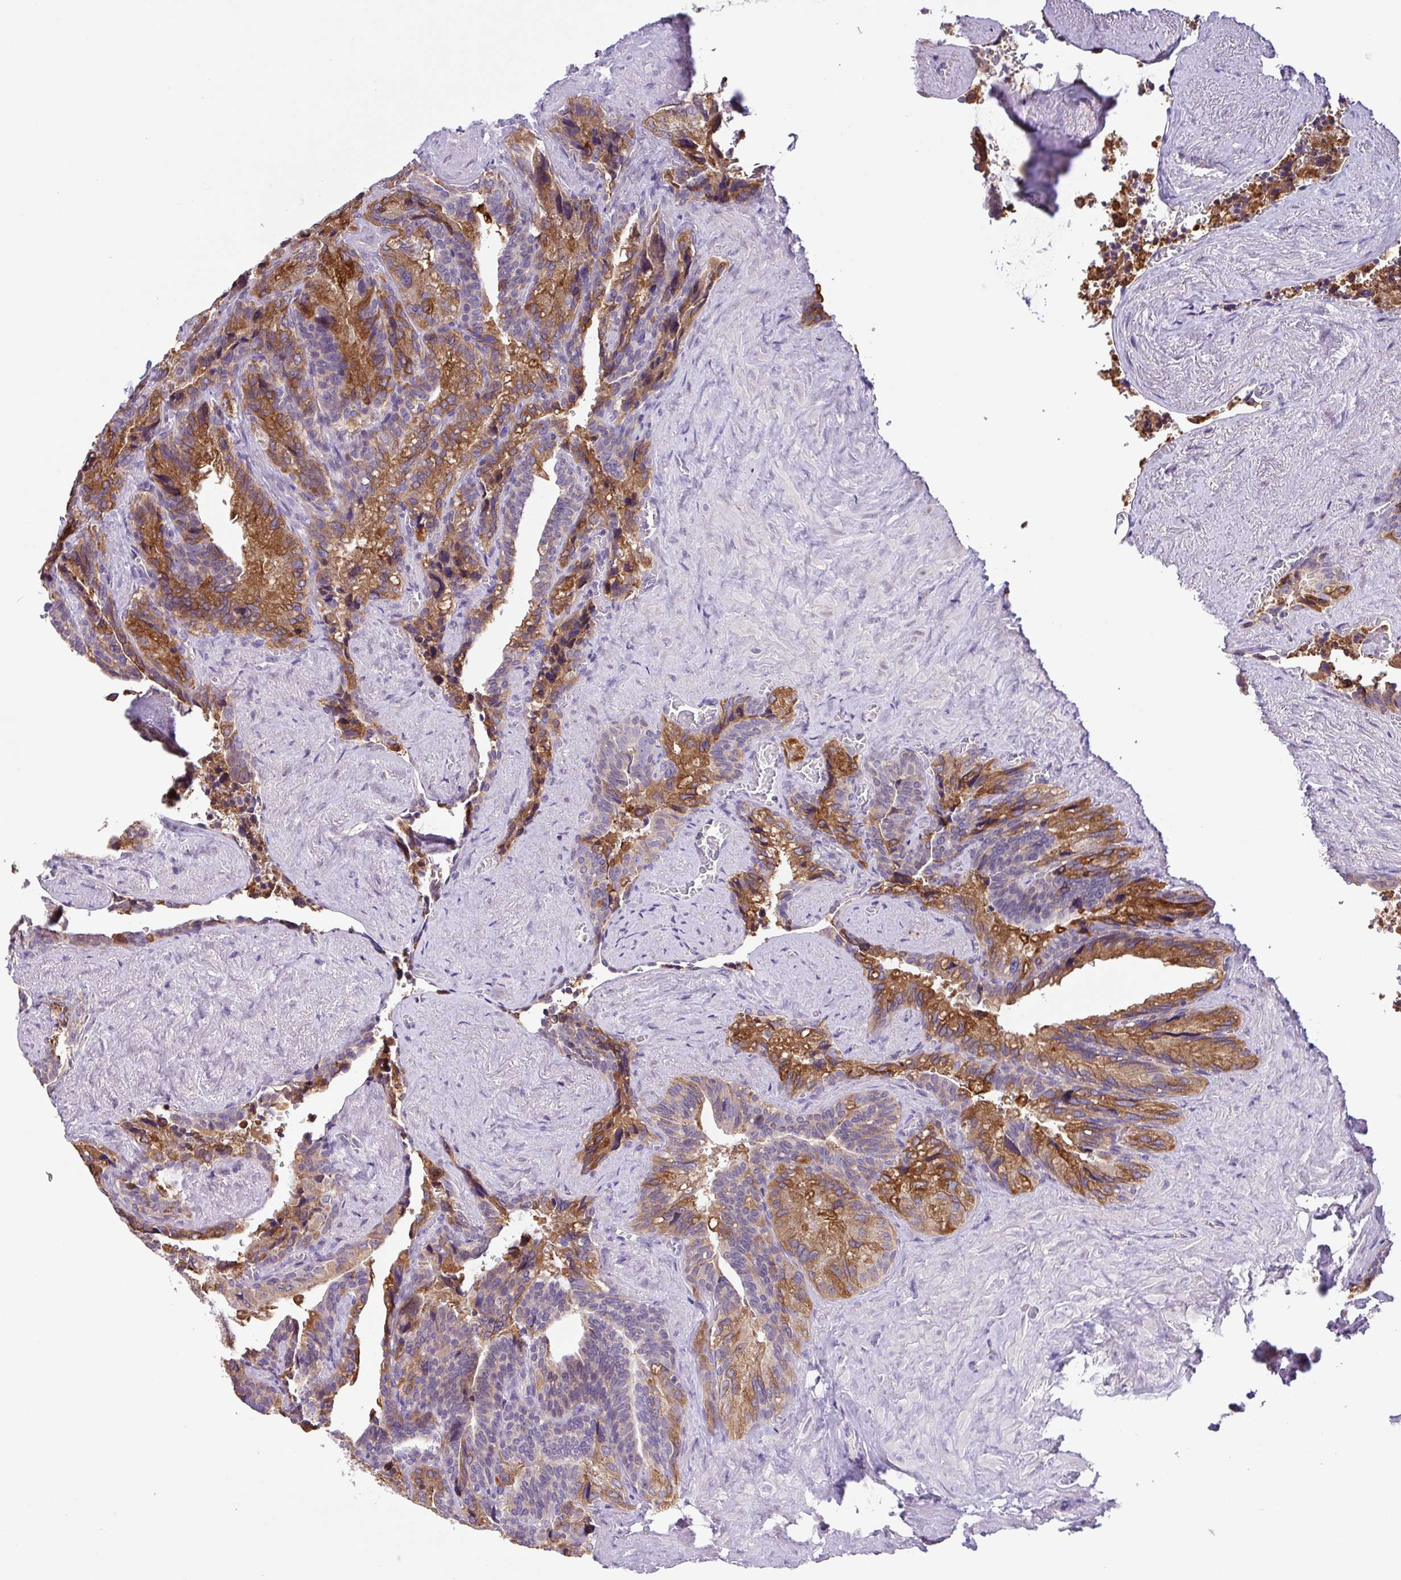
{"staining": {"intensity": "strong", "quantity": "25%-75%", "location": "cytoplasmic/membranous"}, "tissue": "seminal vesicle", "cell_type": "Glandular cells", "image_type": "normal", "snomed": [{"axis": "morphology", "description": "Normal tissue, NOS"}, {"axis": "topography", "description": "Seminal veicle"}], "caption": "Immunohistochemistry histopathology image of normal seminal vesicle: seminal vesicle stained using IHC demonstrates high levels of strong protein expression localized specifically in the cytoplasmic/membranous of glandular cells, appearing as a cytoplasmic/membranous brown color.", "gene": "SFTPB", "patient": {"sex": "male", "age": 68}}